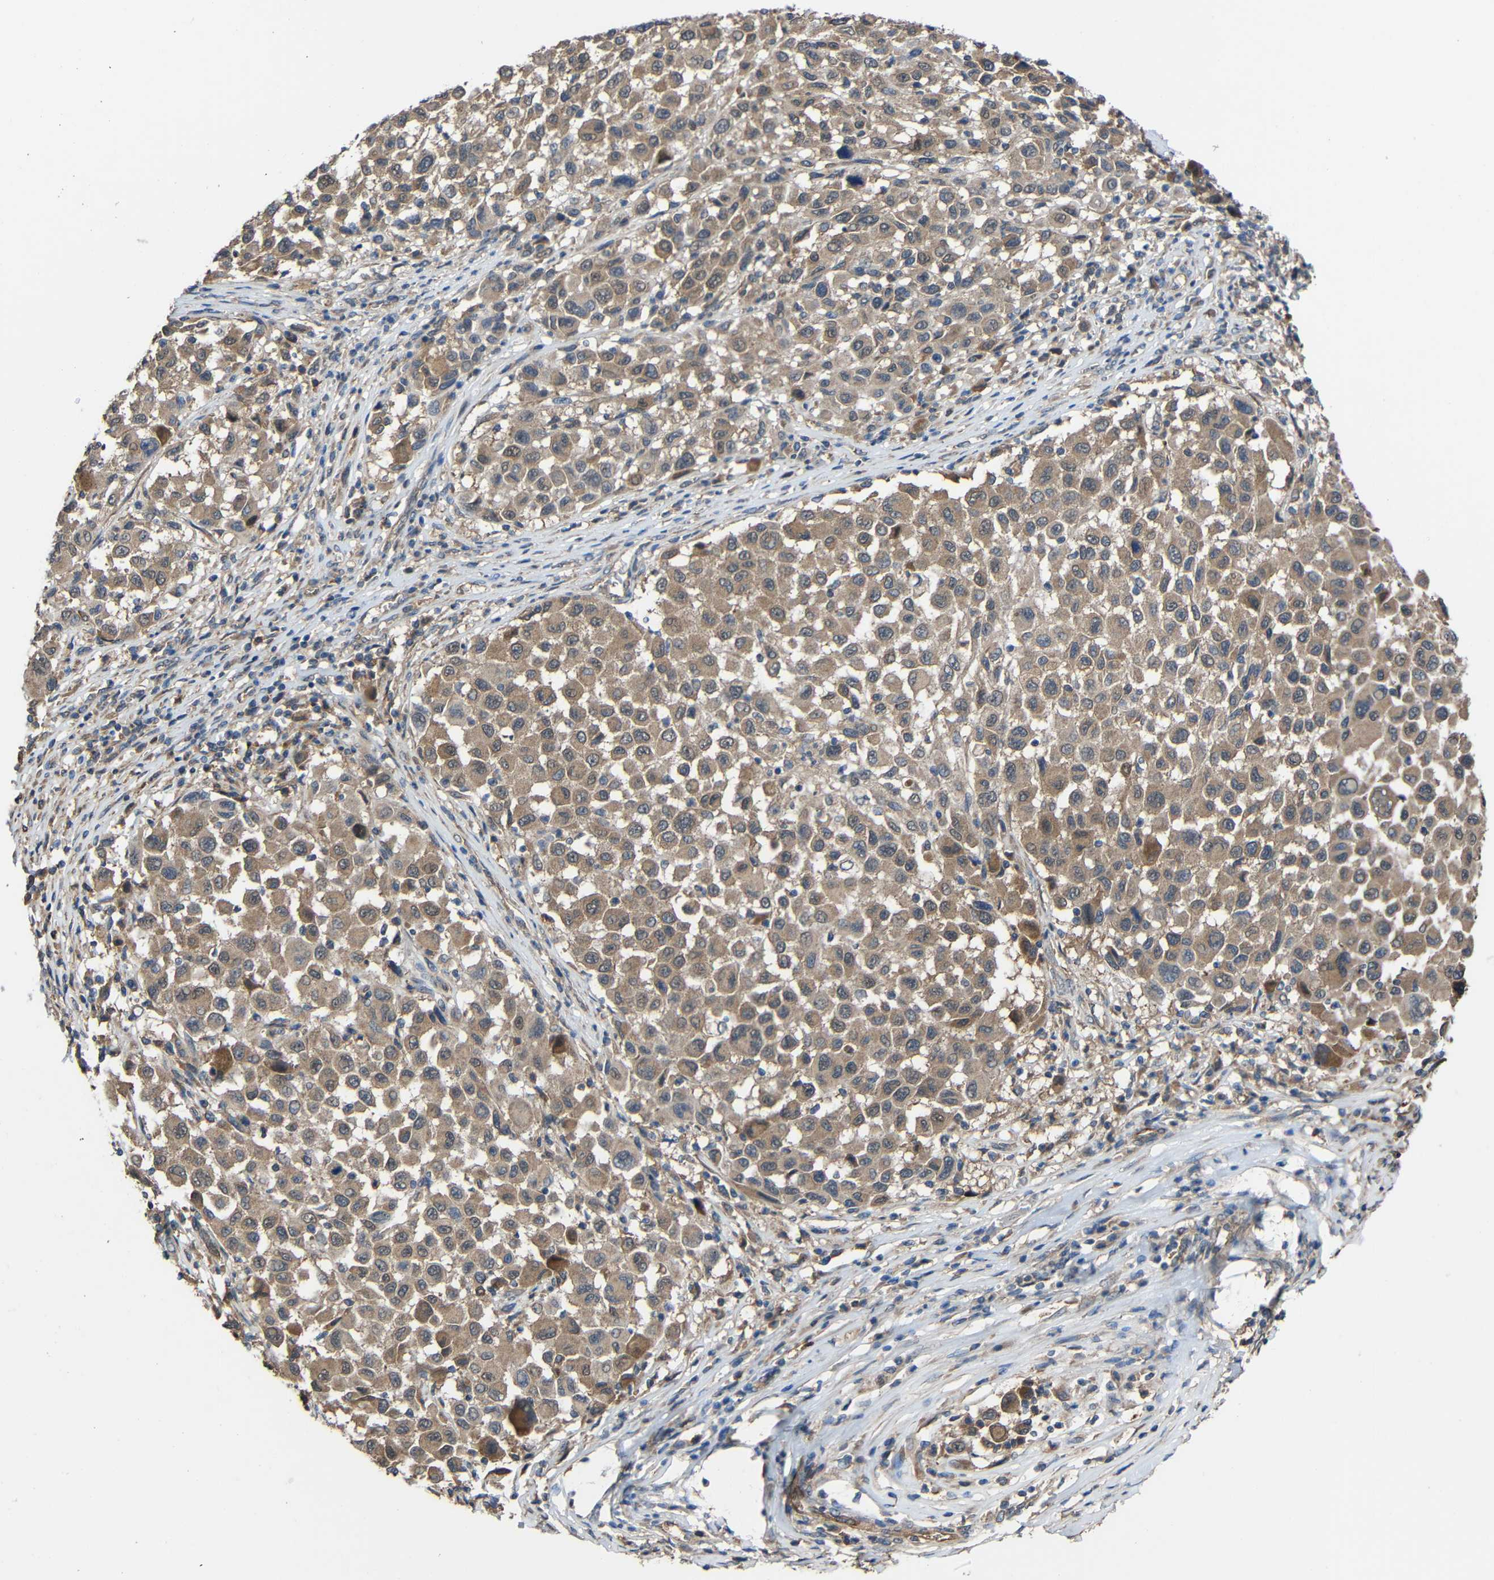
{"staining": {"intensity": "moderate", "quantity": ">75%", "location": "cytoplasmic/membranous"}, "tissue": "melanoma", "cell_type": "Tumor cells", "image_type": "cancer", "snomed": [{"axis": "morphology", "description": "Malignant melanoma, Metastatic site"}, {"axis": "topography", "description": "Lymph node"}], "caption": "Protein staining demonstrates moderate cytoplasmic/membranous positivity in about >75% of tumor cells in melanoma. (DAB (3,3'-diaminobenzidine) IHC with brightfield microscopy, high magnification).", "gene": "CHST9", "patient": {"sex": "male", "age": 61}}